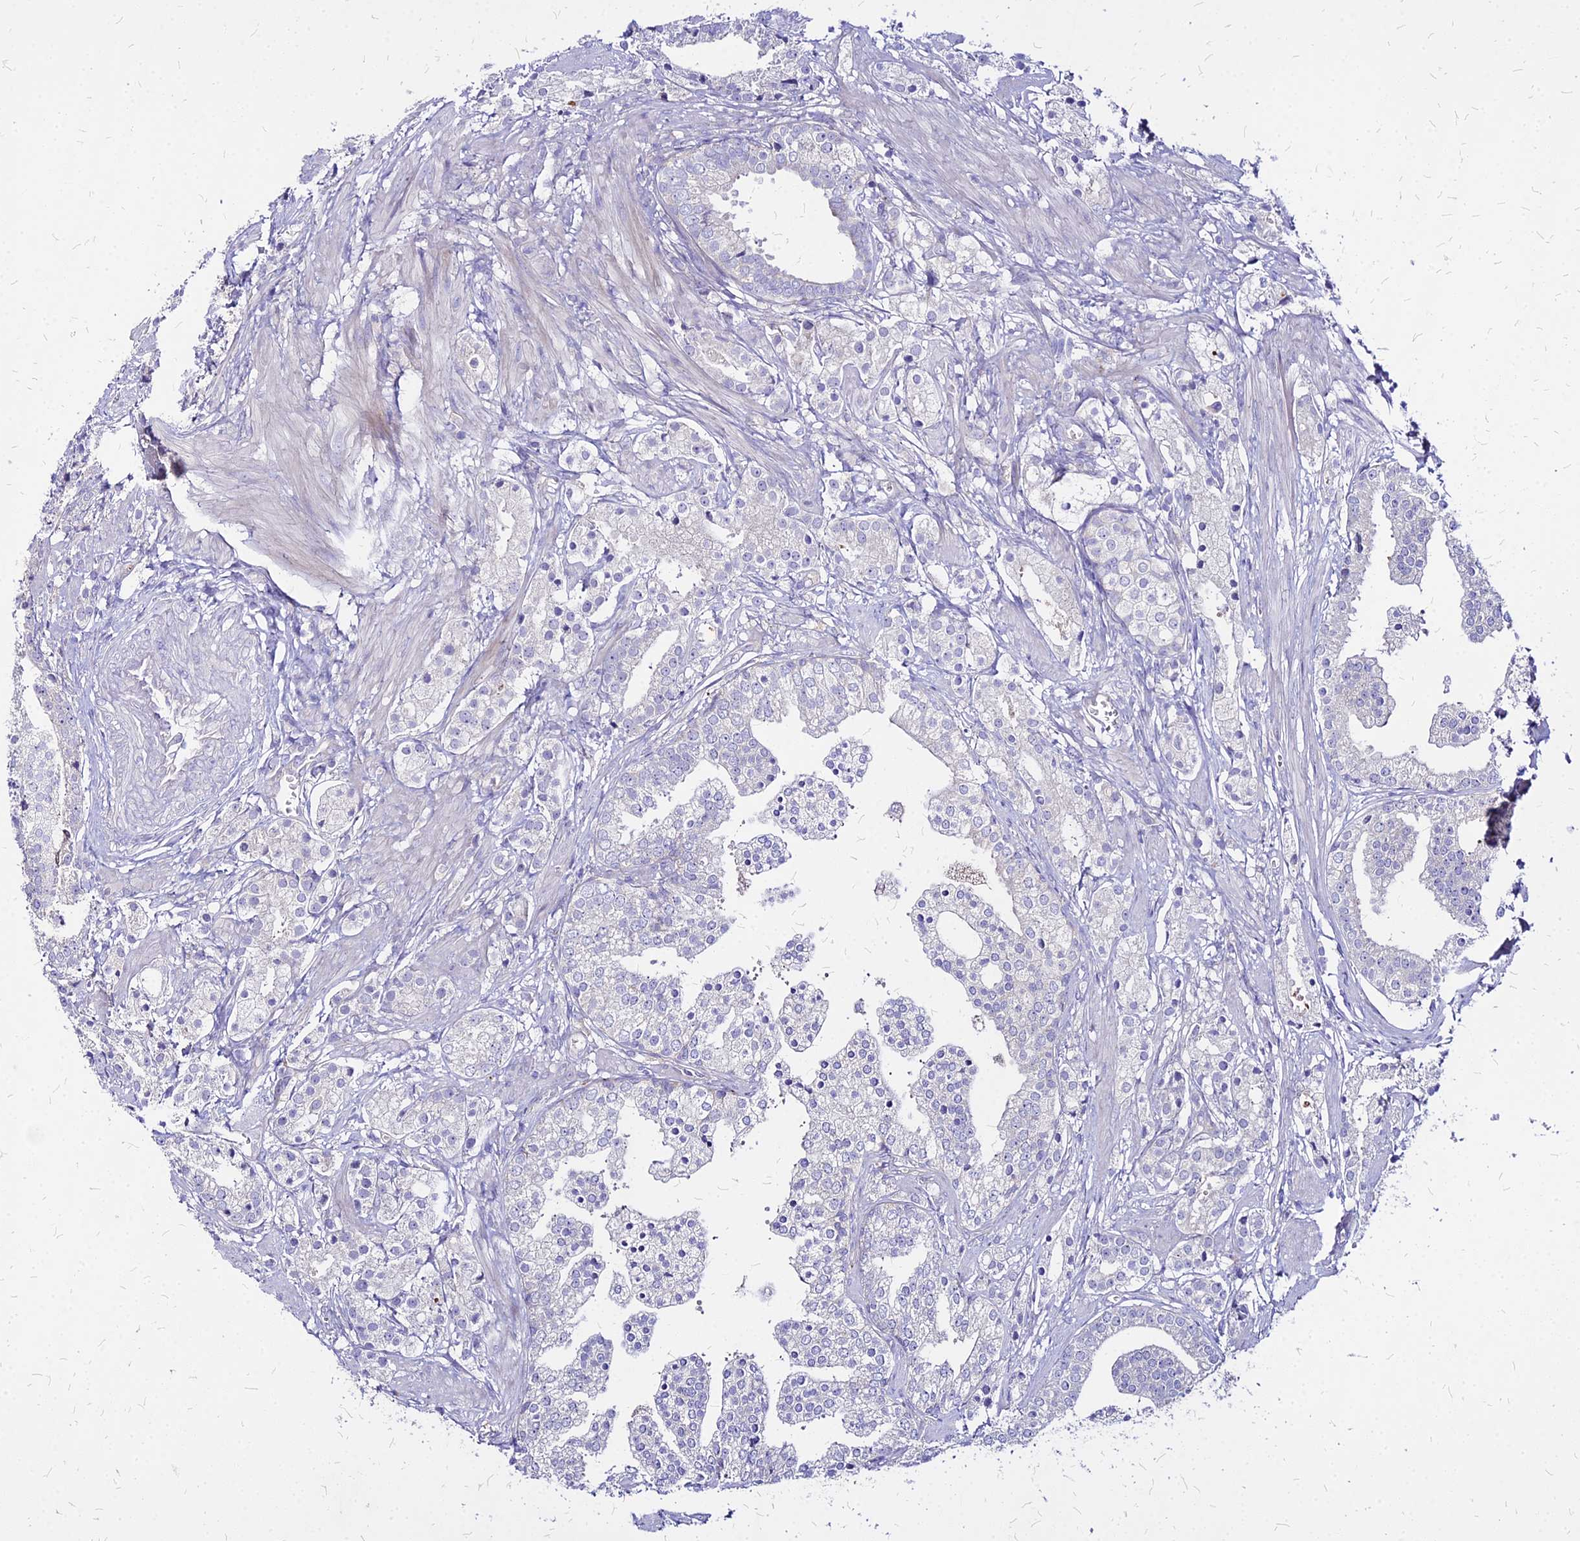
{"staining": {"intensity": "negative", "quantity": "none", "location": "none"}, "tissue": "prostate cancer", "cell_type": "Tumor cells", "image_type": "cancer", "snomed": [{"axis": "morphology", "description": "Adenocarcinoma, High grade"}, {"axis": "topography", "description": "Prostate"}], "caption": "DAB (3,3'-diaminobenzidine) immunohistochemical staining of human prostate cancer (adenocarcinoma (high-grade)) exhibits no significant positivity in tumor cells.", "gene": "COMMD10", "patient": {"sex": "male", "age": 50}}